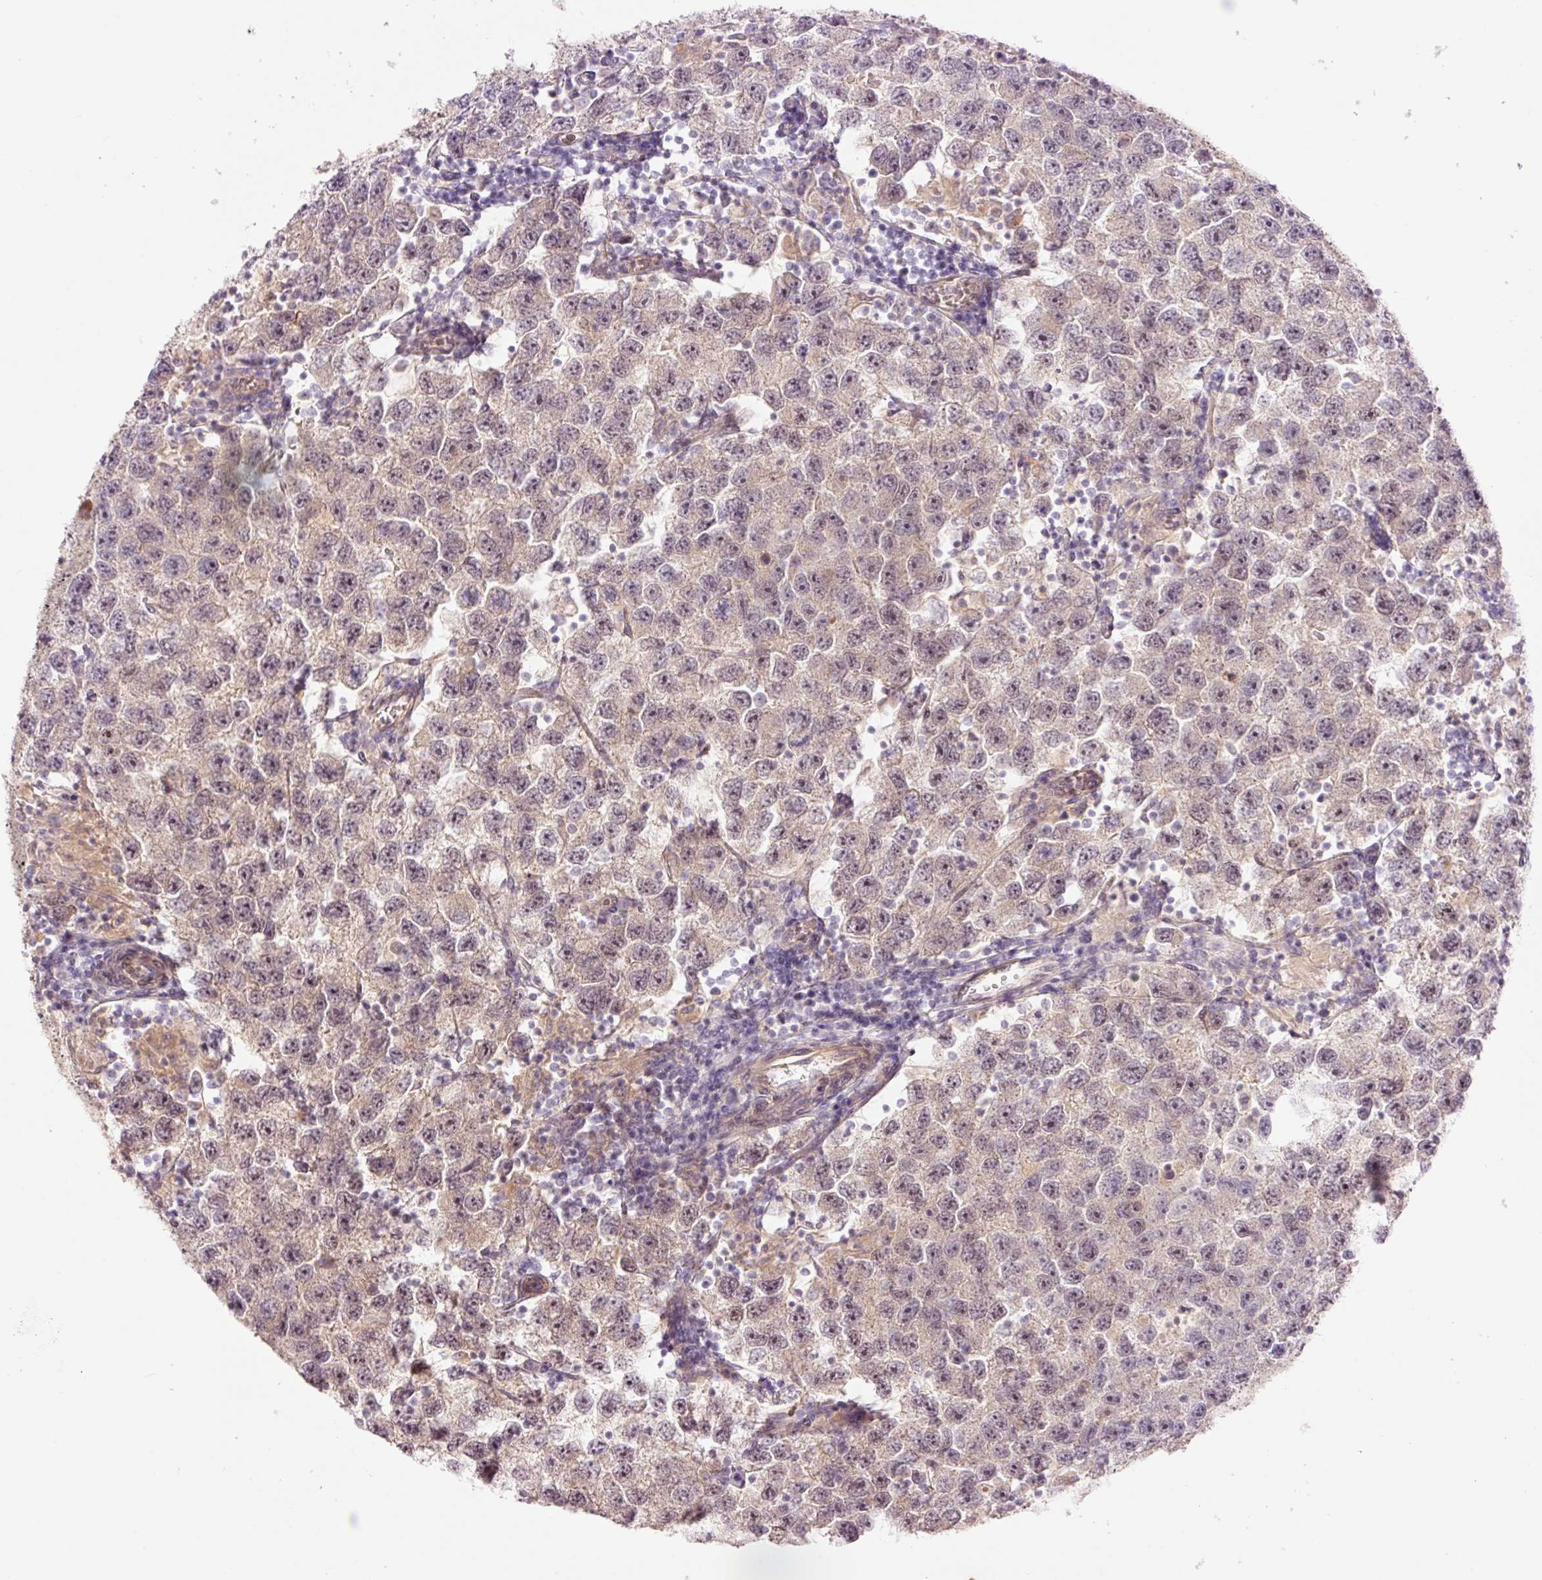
{"staining": {"intensity": "weak", "quantity": ">75%", "location": "cytoplasmic/membranous,nuclear"}, "tissue": "testis cancer", "cell_type": "Tumor cells", "image_type": "cancer", "snomed": [{"axis": "morphology", "description": "Seminoma, NOS"}, {"axis": "topography", "description": "Testis"}], "caption": "Weak cytoplasmic/membranous and nuclear protein staining is seen in approximately >75% of tumor cells in testis cancer.", "gene": "SLC29A3", "patient": {"sex": "male", "age": 26}}